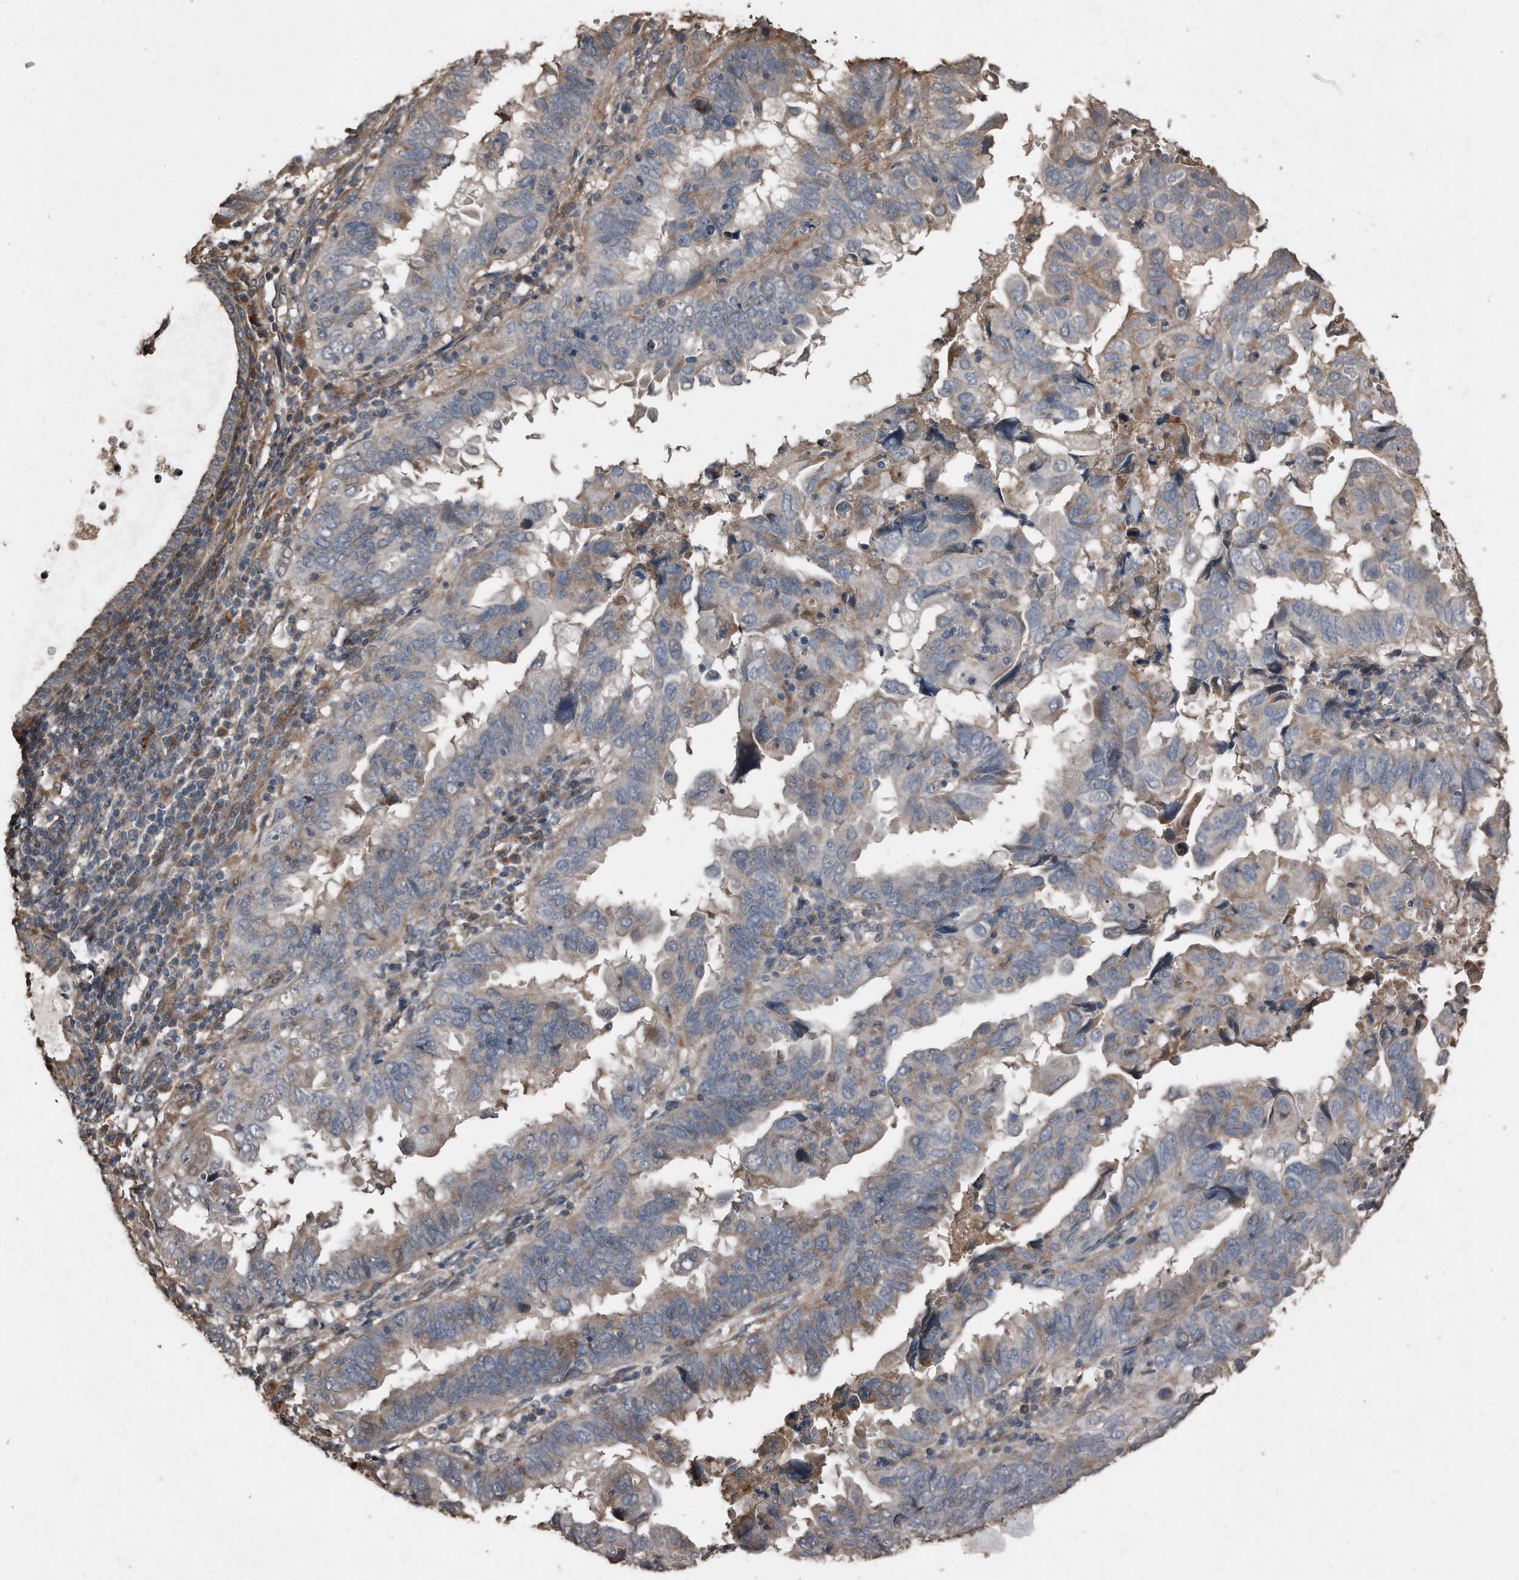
{"staining": {"intensity": "weak", "quantity": "<25%", "location": "cytoplasmic/membranous"}, "tissue": "endometrial cancer", "cell_type": "Tumor cells", "image_type": "cancer", "snomed": [{"axis": "morphology", "description": "Adenocarcinoma, NOS"}, {"axis": "topography", "description": "Uterus"}], "caption": "There is no significant staining in tumor cells of adenocarcinoma (endometrial).", "gene": "ANKRD10", "patient": {"sex": "female", "age": 77}}